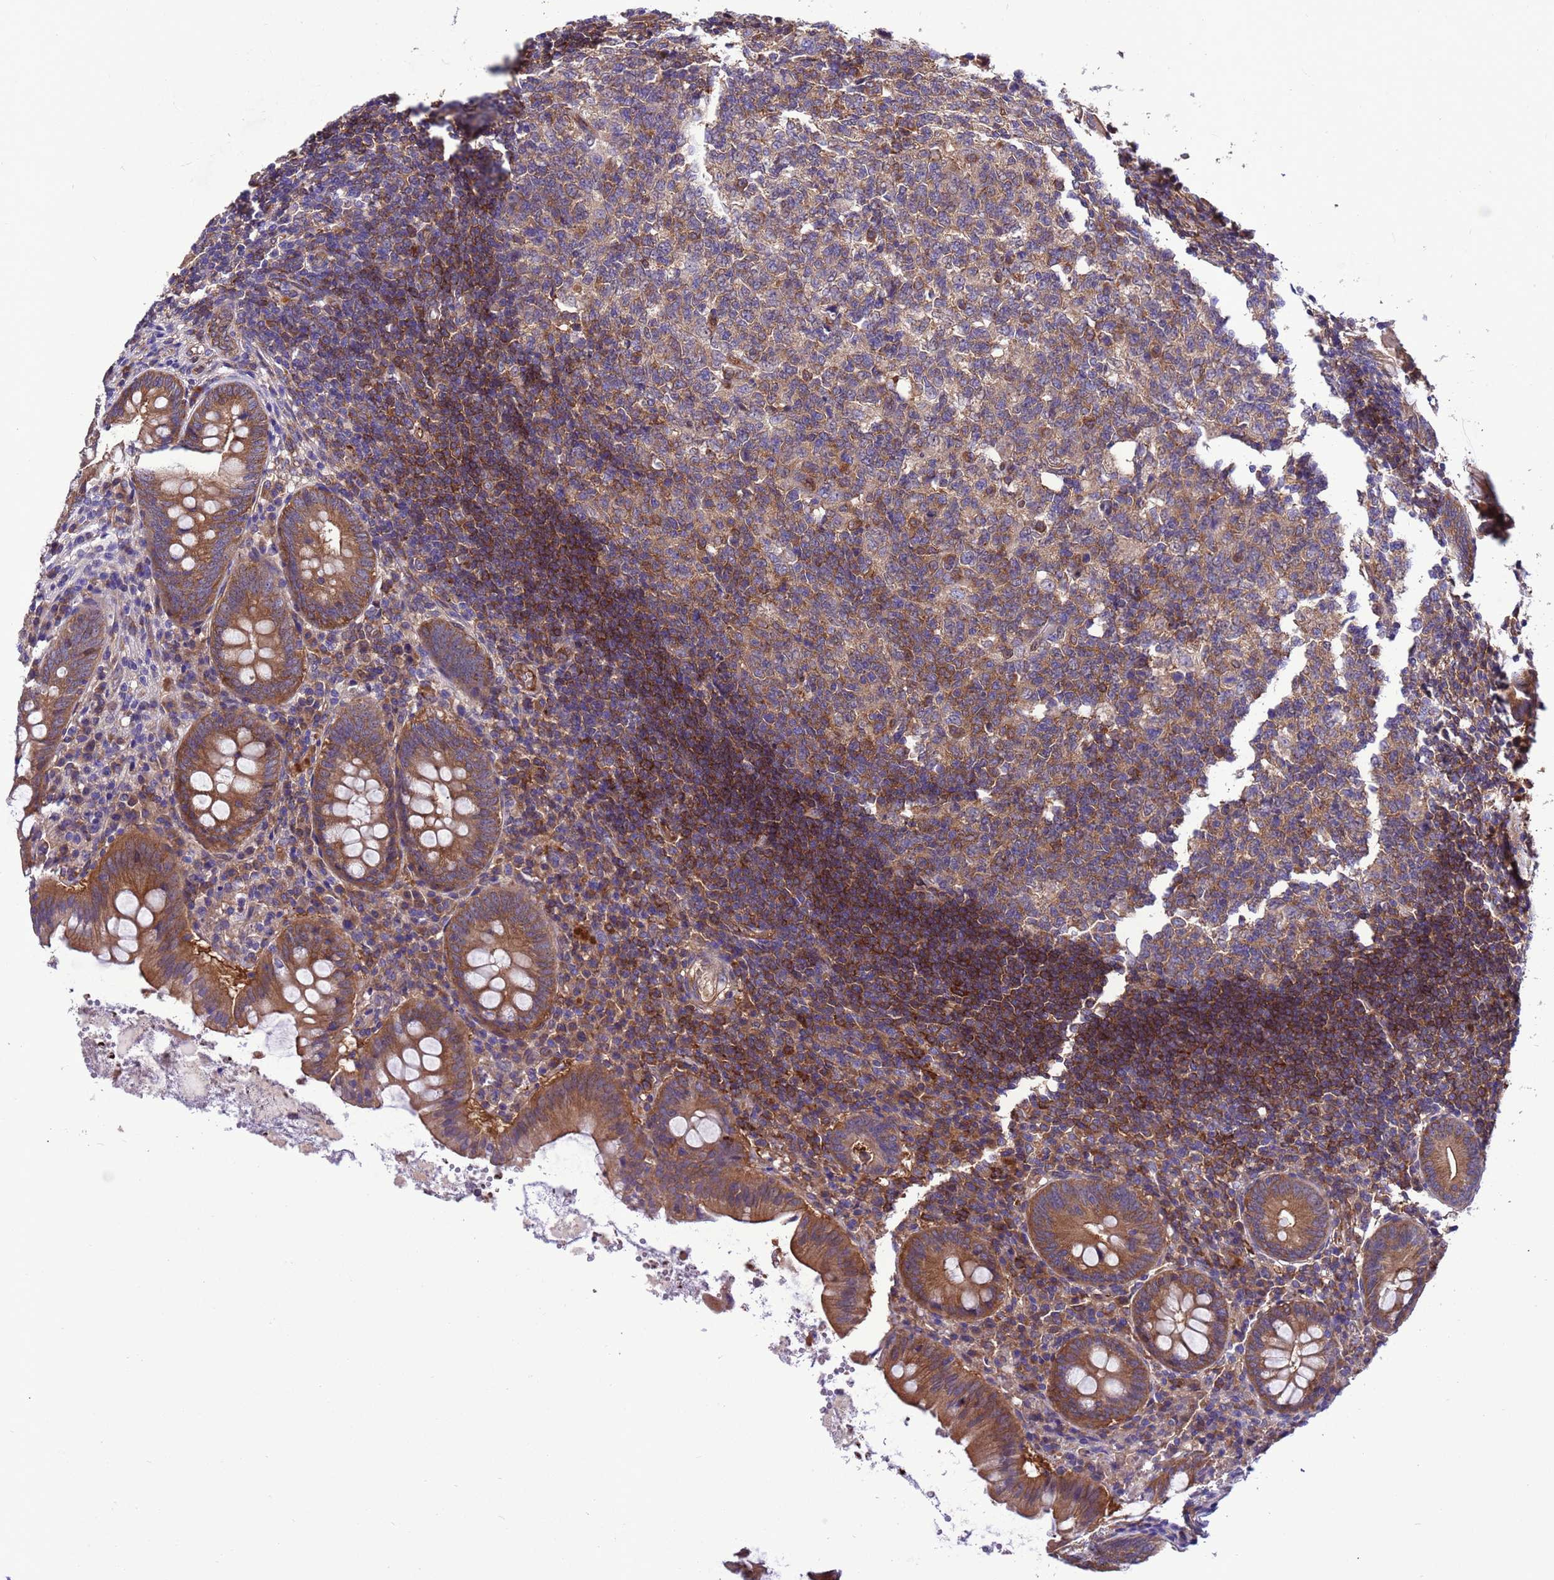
{"staining": {"intensity": "moderate", "quantity": ">75%", "location": "cytoplasmic/membranous"}, "tissue": "appendix", "cell_type": "Glandular cells", "image_type": "normal", "snomed": [{"axis": "morphology", "description": "Normal tissue, NOS"}, {"axis": "topography", "description": "Appendix"}], "caption": "Protein analysis of normal appendix exhibits moderate cytoplasmic/membranous positivity in approximately >75% of glandular cells.", "gene": "RABEP2", "patient": {"sex": "female", "age": 54}}